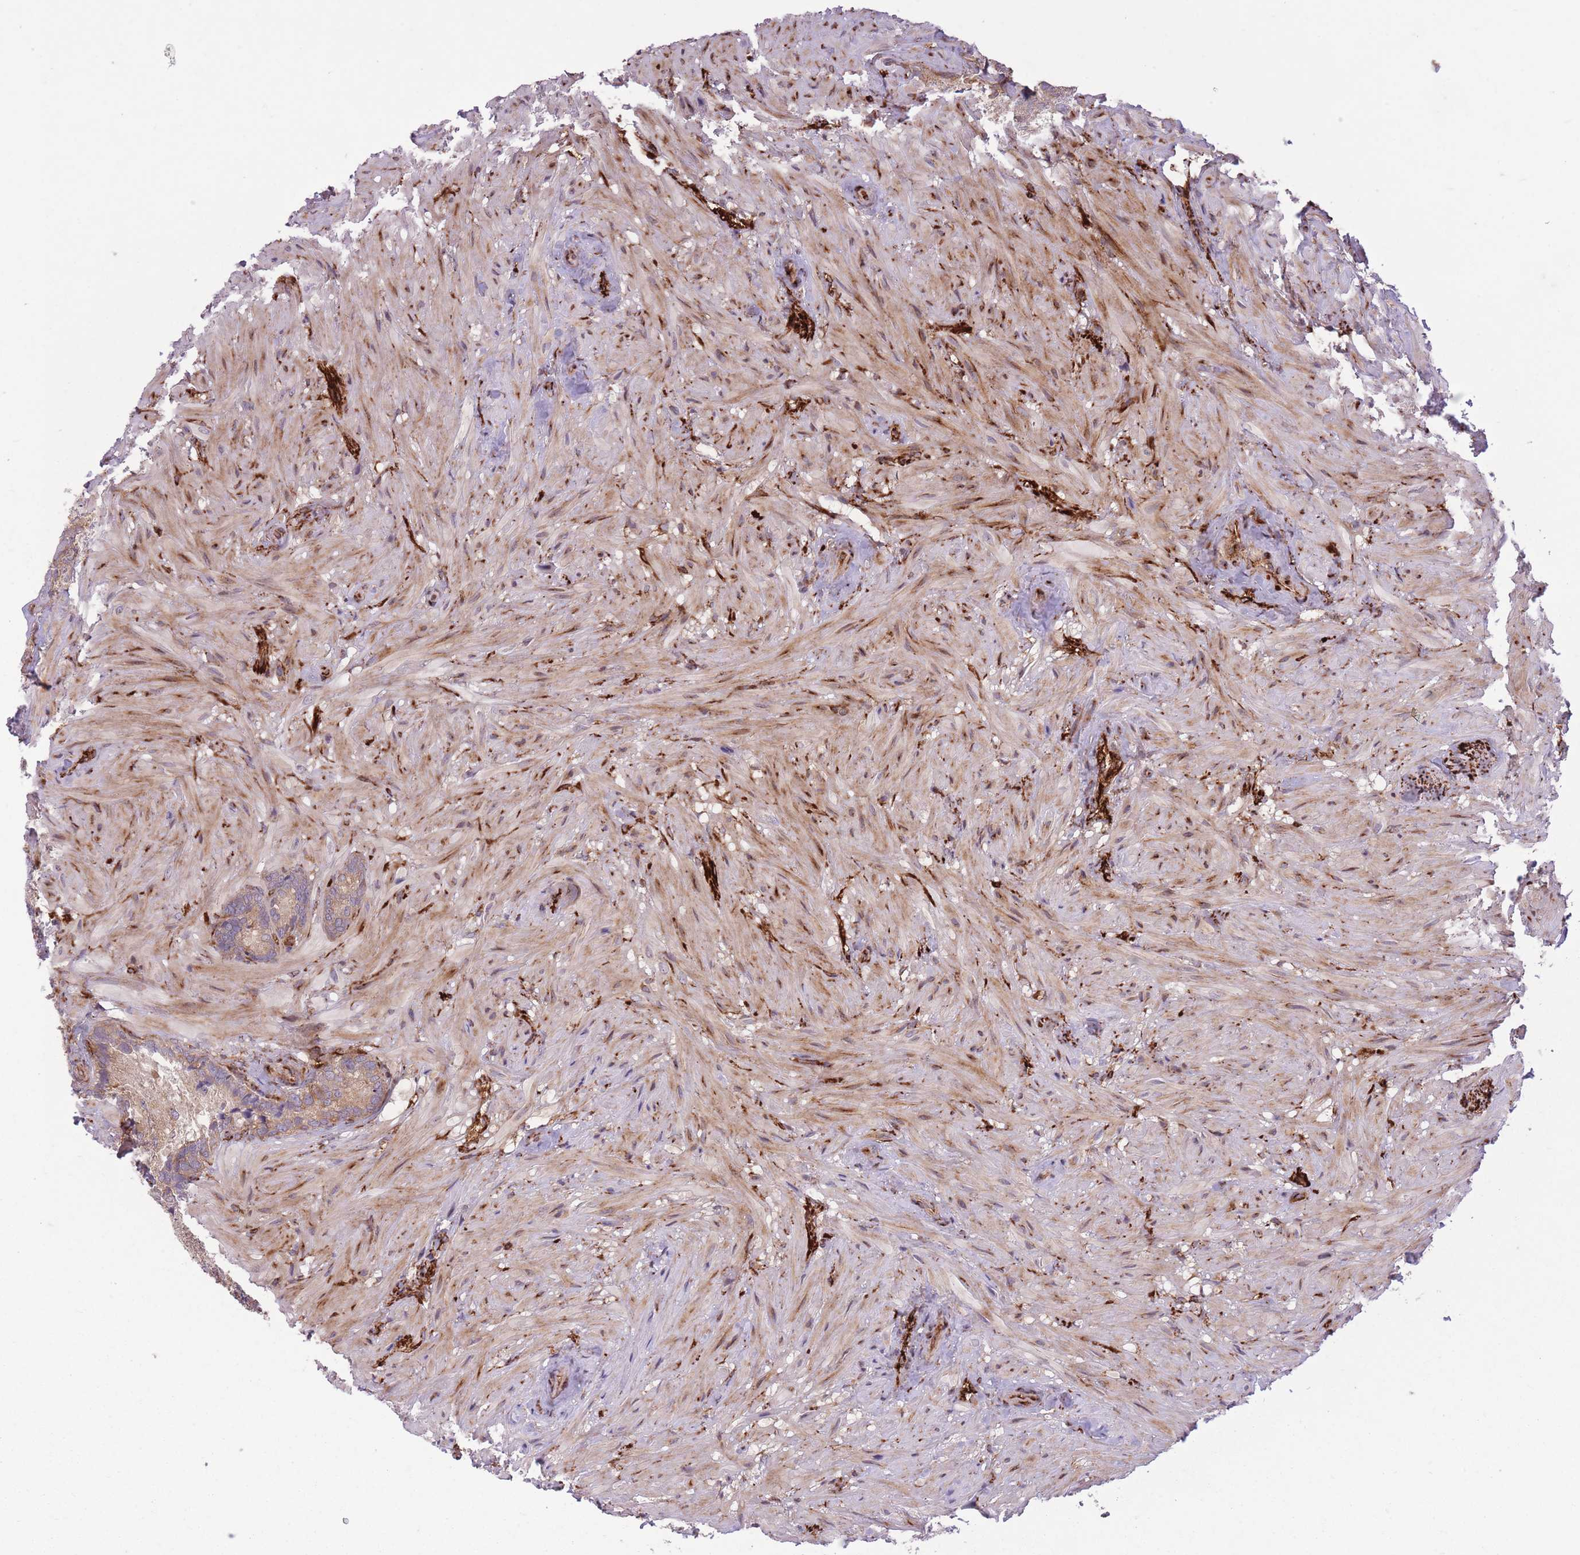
{"staining": {"intensity": "weak", "quantity": "25%-75%", "location": "cytoplasmic/membranous"}, "tissue": "seminal vesicle", "cell_type": "Glandular cells", "image_type": "normal", "snomed": [{"axis": "morphology", "description": "Normal tissue, NOS"}, {"axis": "topography", "description": "Seminal veicle"}], "caption": "Immunohistochemical staining of benign seminal vesicle reveals low levels of weak cytoplasmic/membranous expression in approximately 25%-75% of glandular cells. (Brightfield microscopy of DAB IHC at high magnification).", "gene": "CISH", "patient": {"sex": "male", "age": 62}}